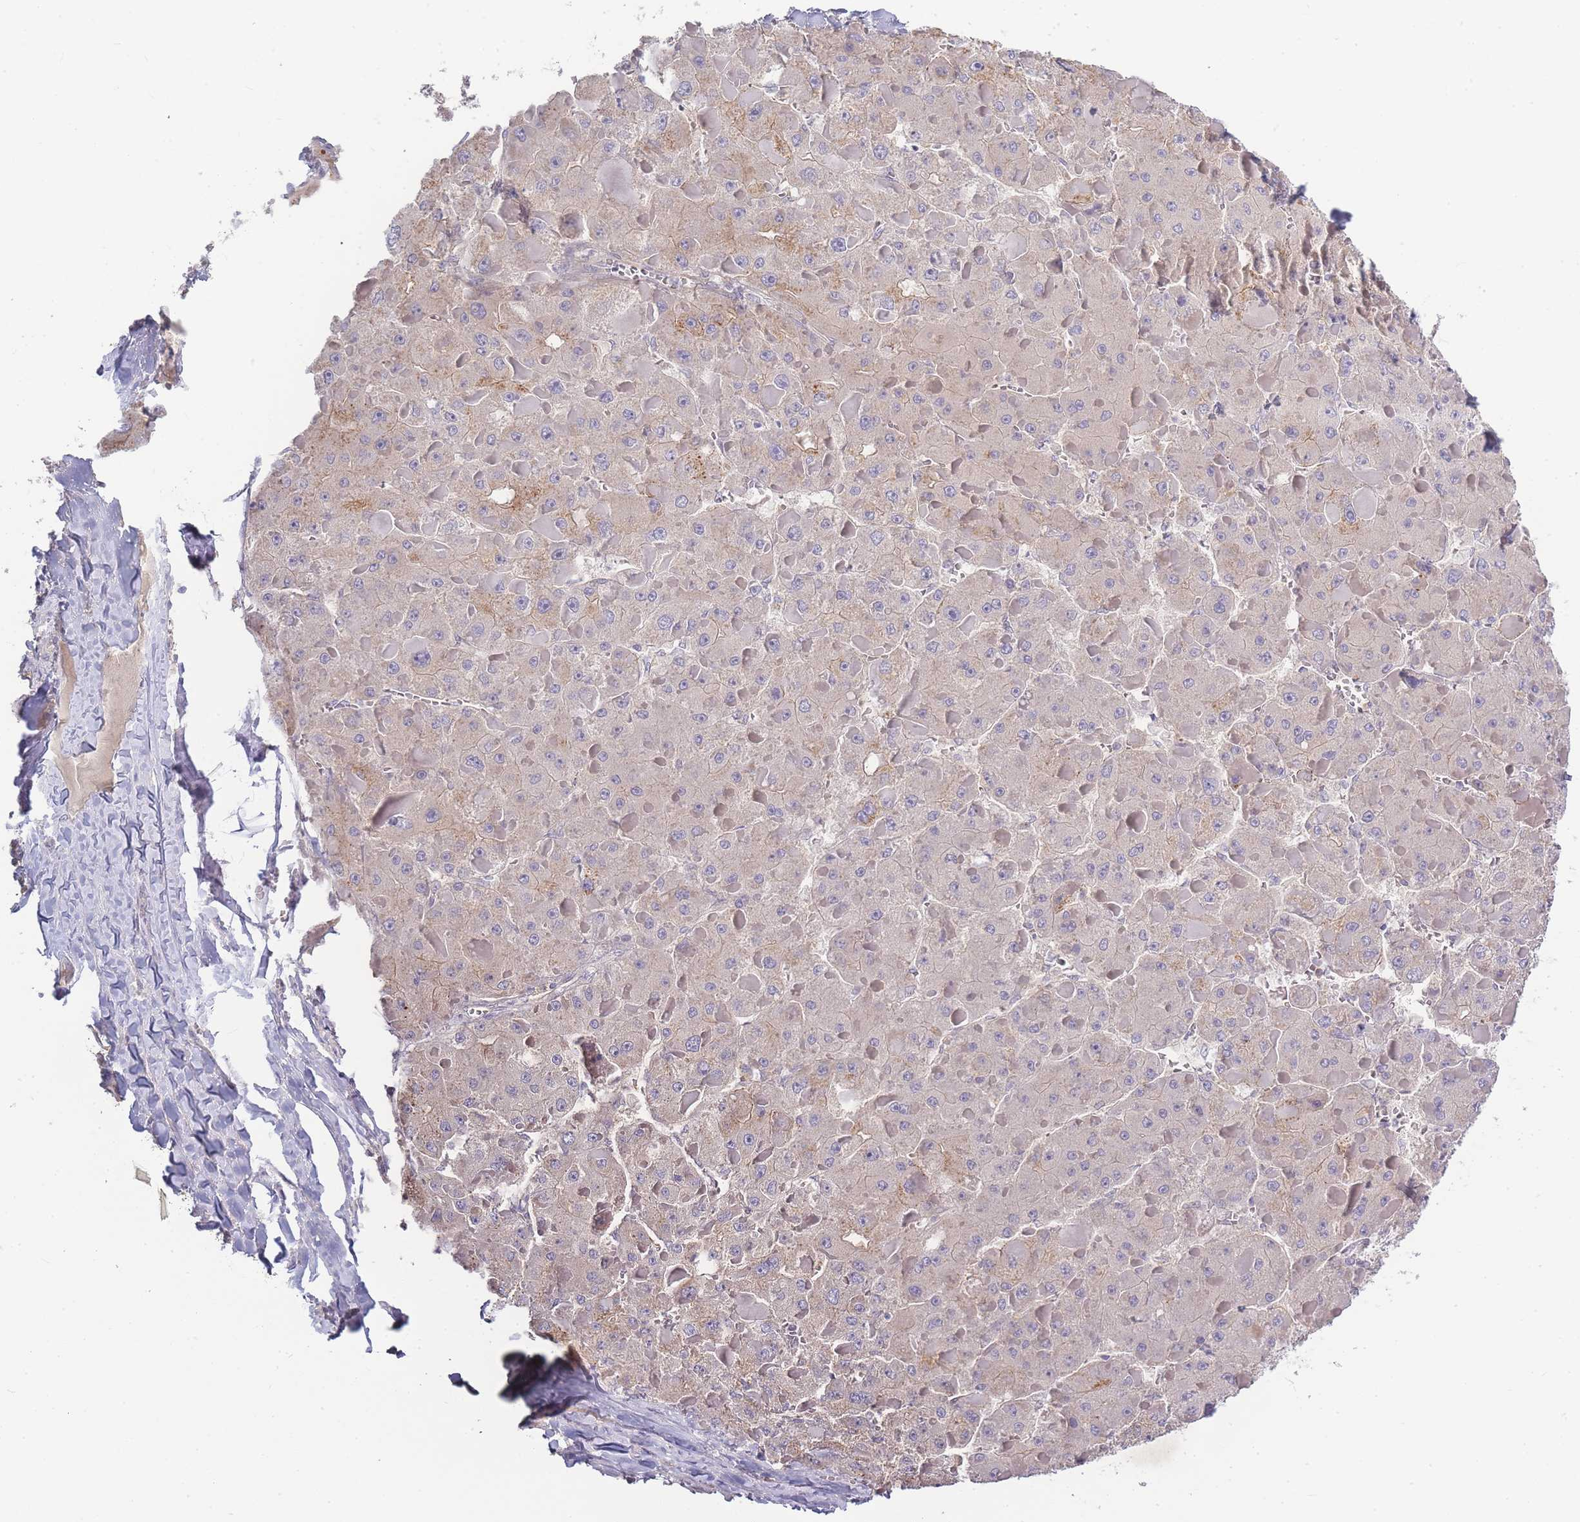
{"staining": {"intensity": "weak", "quantity": "<25%", "location": "cytoplasmic/membranous"}, "tissue": "liver cancer", "cell_type": "Tumor cells", "image_type": "cancer", "snomed": [{"axis": "morphology", "description": "Carcinoma, Hepatocellular, NOS"}, {"axis": "topography", "description": "Liver"}], "caption": "Immunohistochemical staining of liver cancer demonstrates no significant staining in tumor cells. (IHC, brightfield microscopy, high magnification).", "gene": "SPHKAP", "patient": {"sex": "female", "age": 73}}